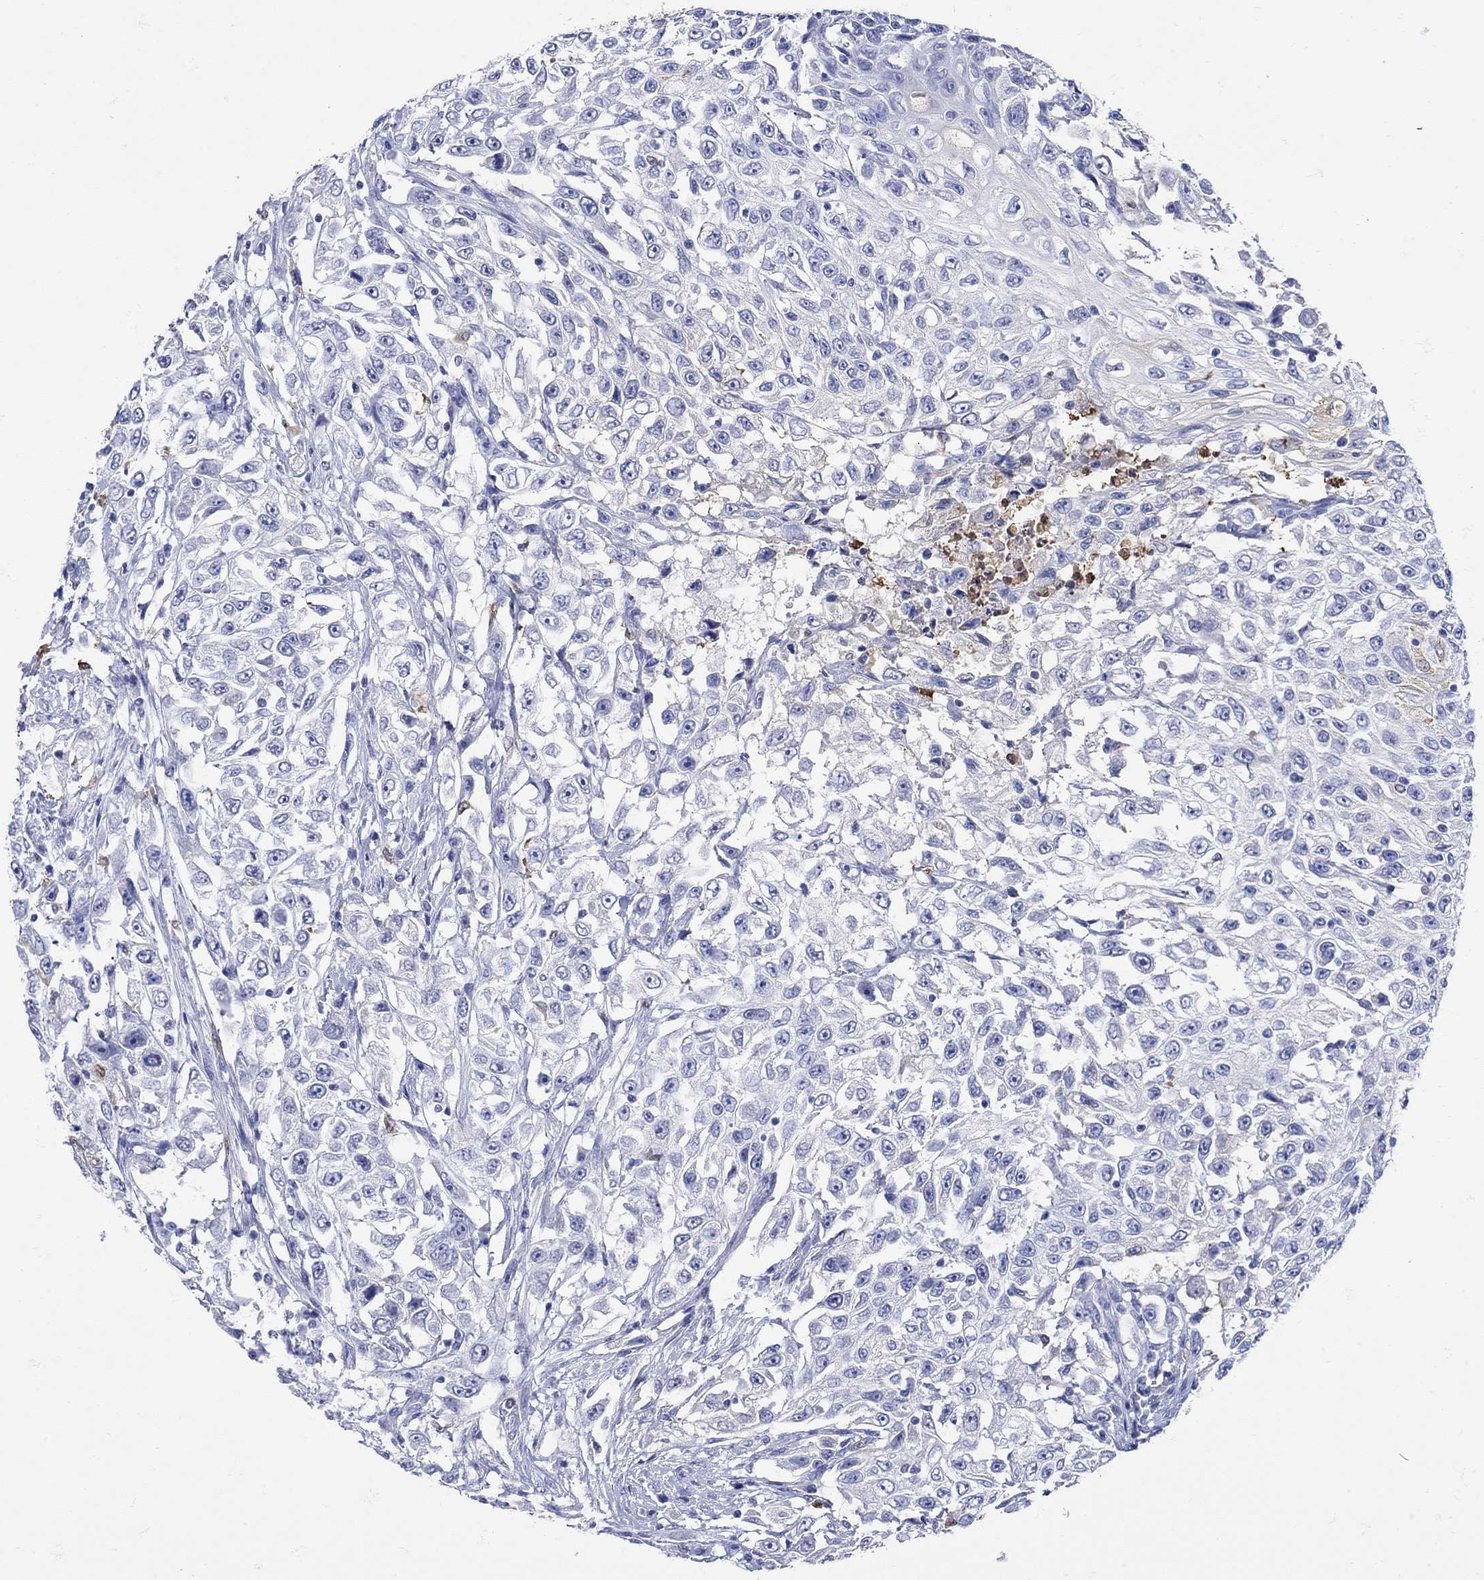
{"staining": {"intensity": "negative", "quantity": "none", "location": "none"}, "tissue": "urothelial cancer", "cell_type": "Tumor cells", "image_type": "cancer", "snomed": [{"axis": "morphology", "description": "Urothelial carcinoma, High grade"}, {"axis": "topography", "description": "Urinary bladder"}], "caption": "Immunohistochemistry (IHC) of human urothelial cancer demonstrates no positivity in tumor cells.", "gene": "LINGO3", "patient": {"sex": "female", "age": 56}}